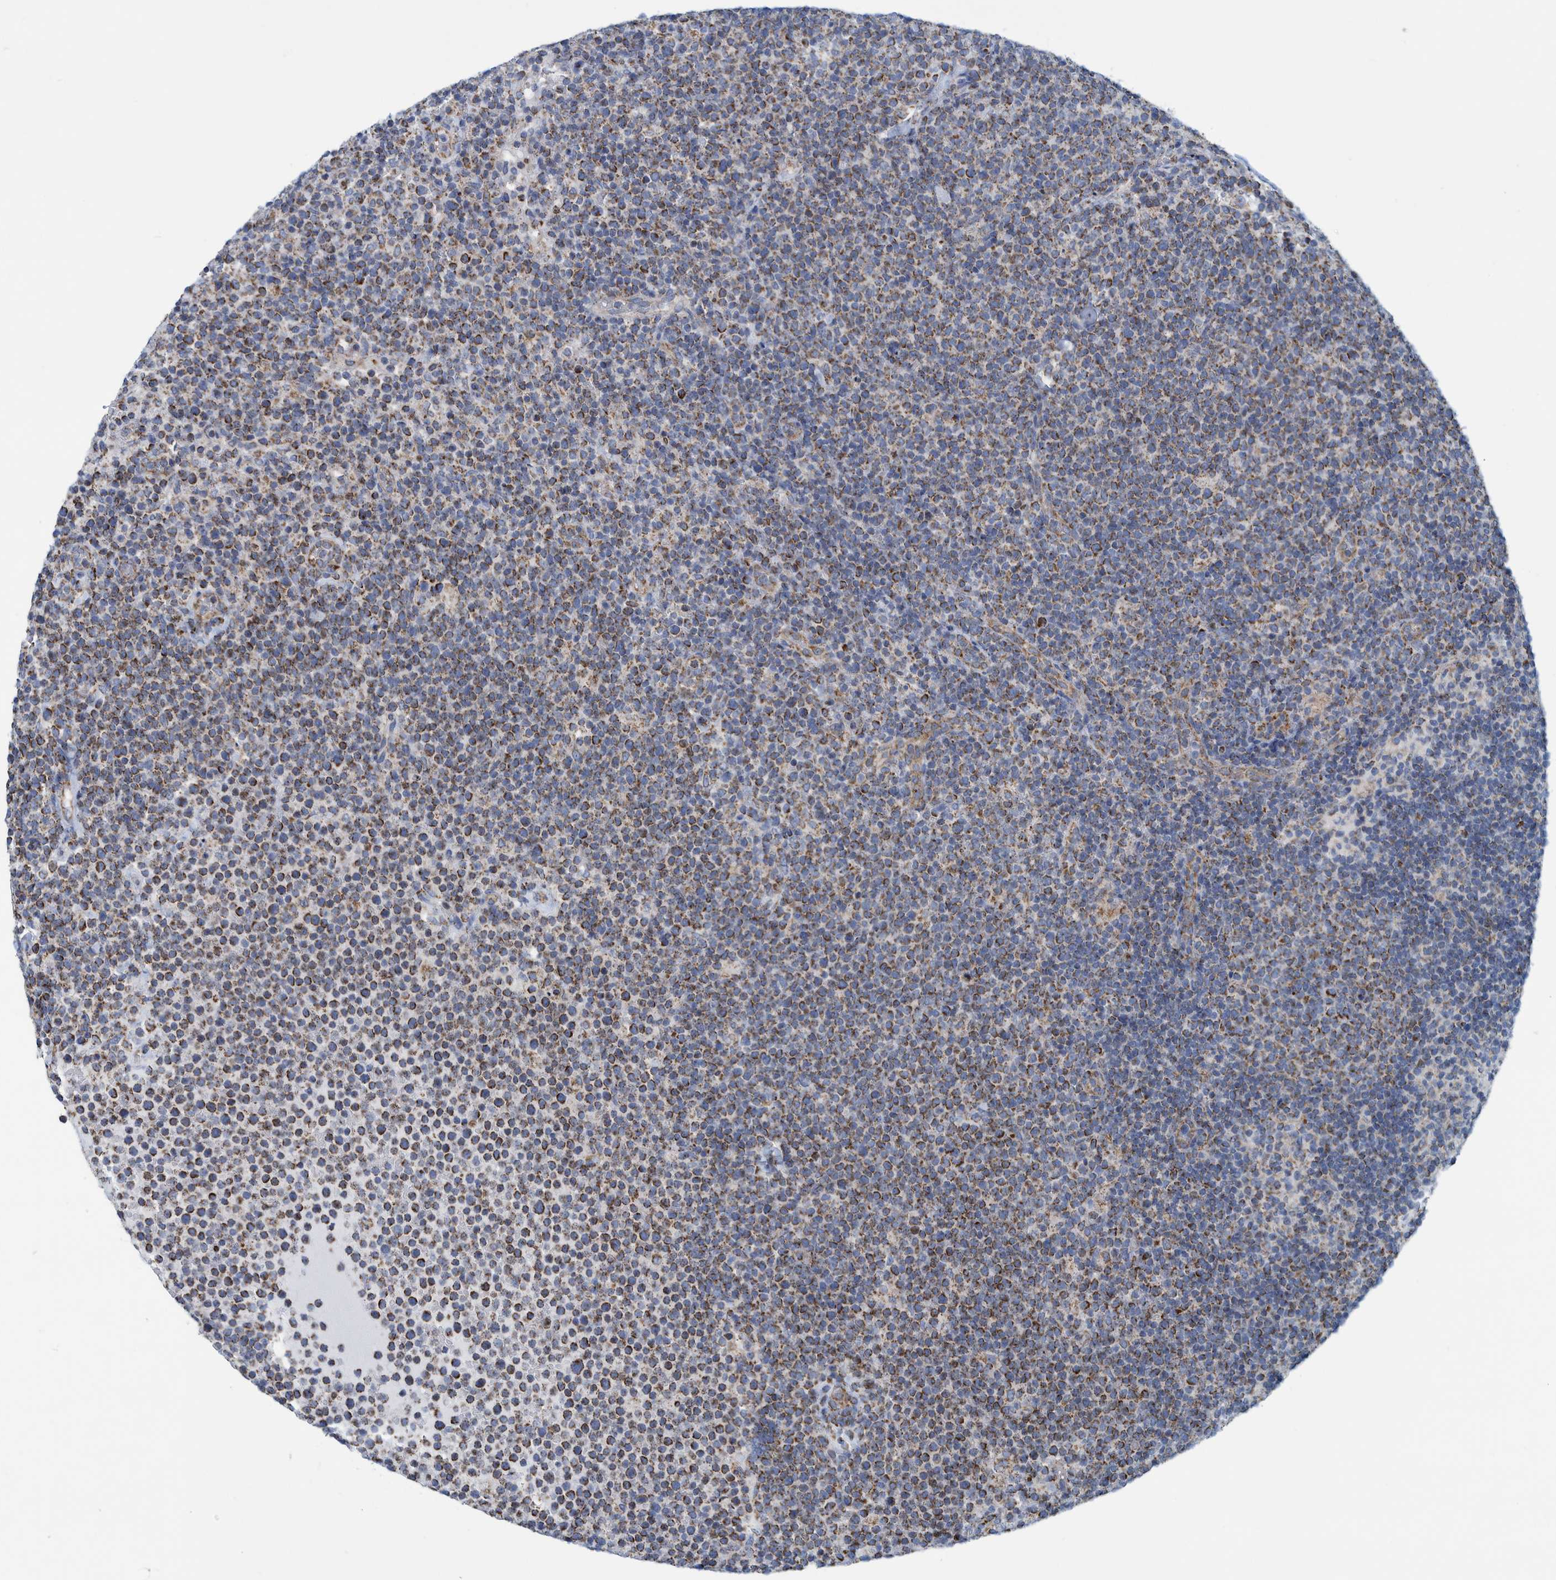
{"staining": {"intensity": "strong", "quantity": ">75%", "location": "cytoplasmic/membranous"}, "tissue": "lymphoma", "cell_type": "Tumor cells", "image_type": "cancer", "snomed": [{"axis": "morphology", "description": "Malignant lymphoma, non-Hodgkin's type, High grade"}, {"axis": "topography", "description": "Lymph node"}], "caption": "Malignant lymphoma, non-Hodgkin's type (high-grade) tissue reveals strong cytoplasmic/membranous staining in about >75% of tumor cells", "gene": "MRPS7", "patient": {"sex": "male", "age": 61}}